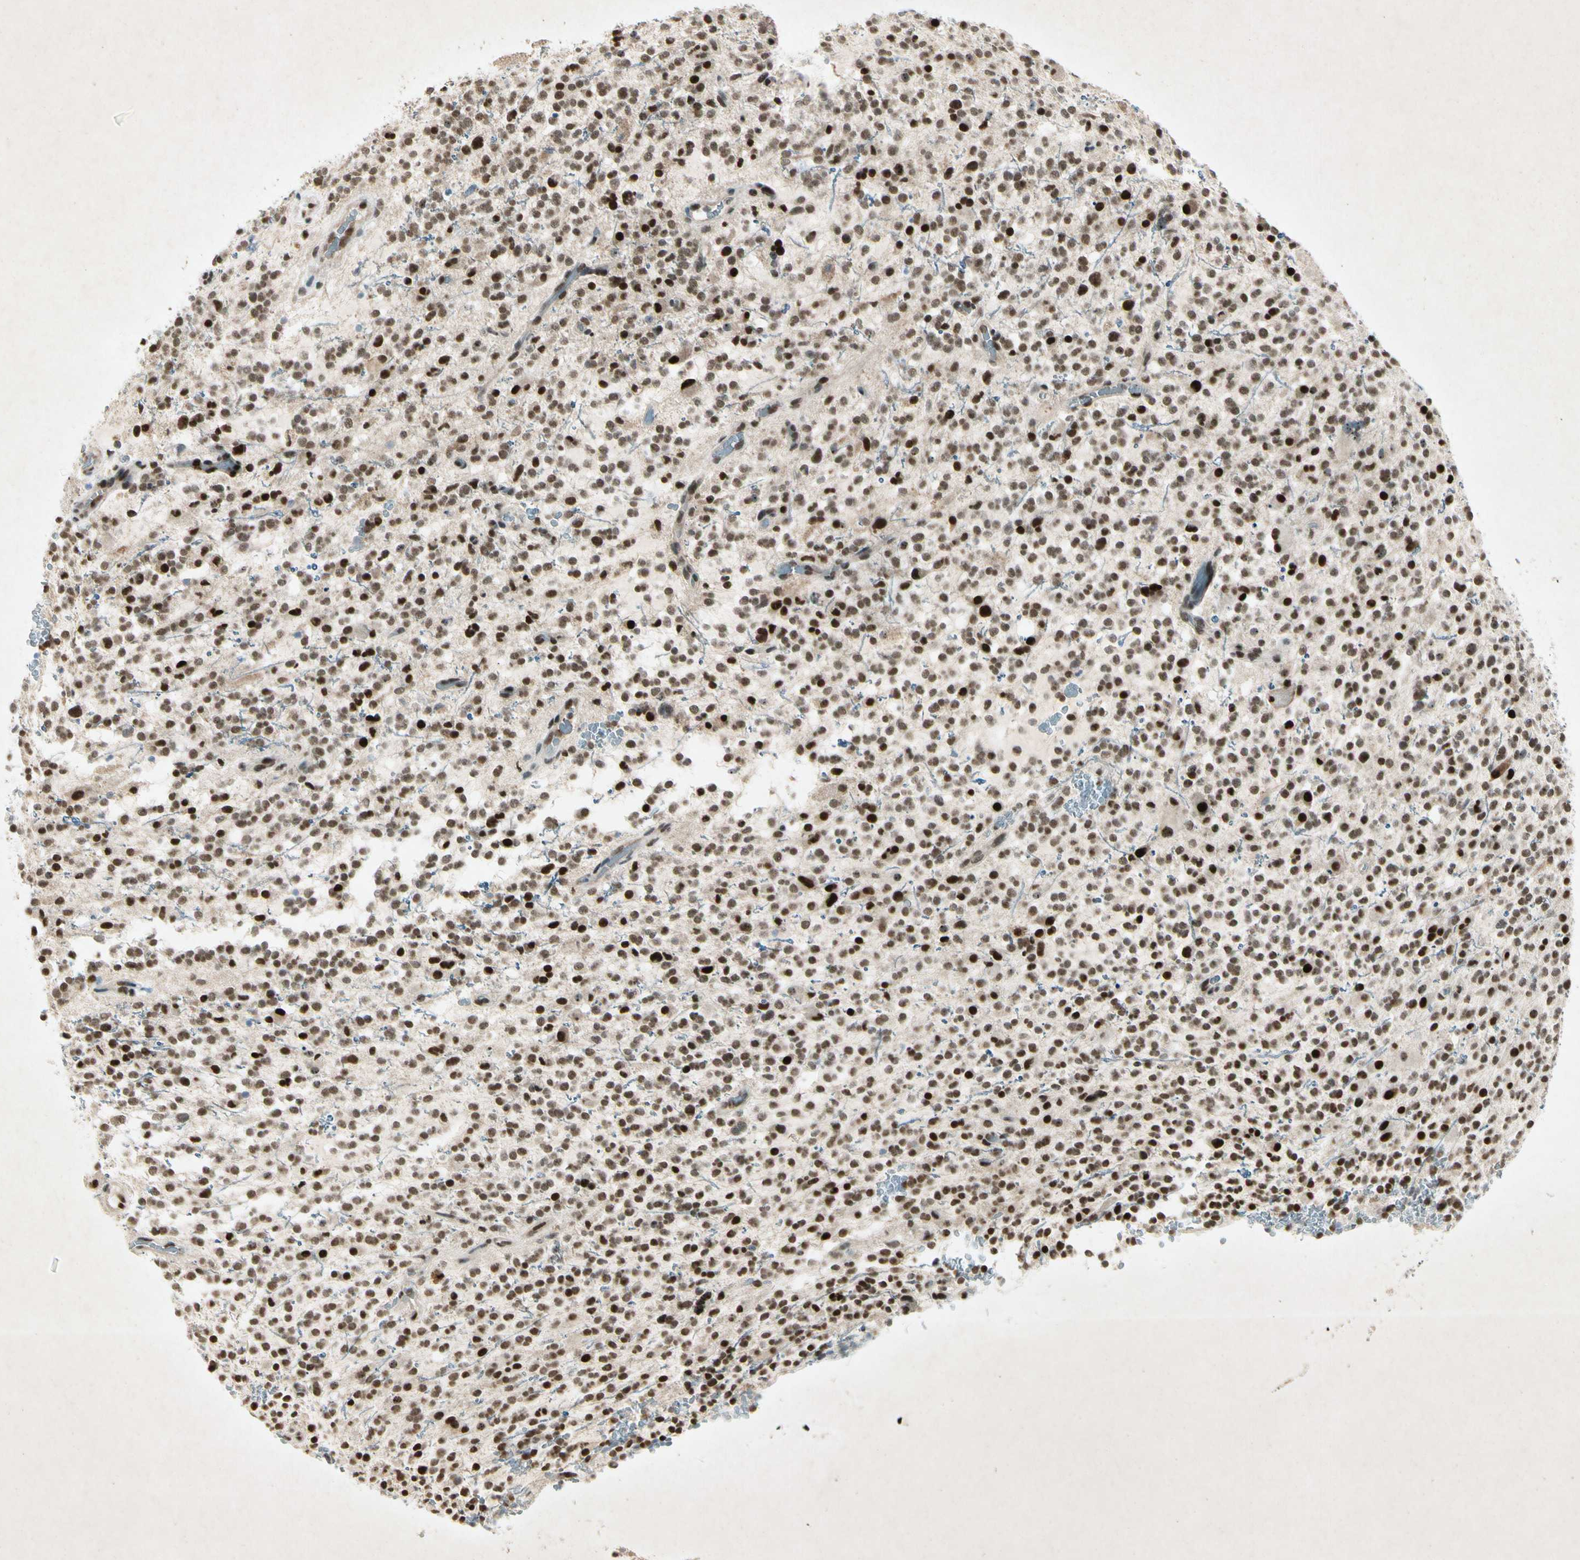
{"staining": {"intensity": "strong", "quantity": ">75%", "location": "nuclear"}, "tissue": "glioma", "cell_type": "Tumor cells", "image_type": "cancer", "snomed": [{"axis": "morphology", "description": "Glioma, malignant, High grade"}, {"axis": "topography", "description": "Brain"}], "caption": "Tumor cells demonstrate strong nuclear positivity in approximately >75% of cells in glioma. Using DAB (3,3'-diaminobenzidine) (brown) and hematoxylin (blue) stains, captured at high magnification using brightfield microscopy.", "gene": "RNF43", "patient": {"sex": "male", "age": 48}}